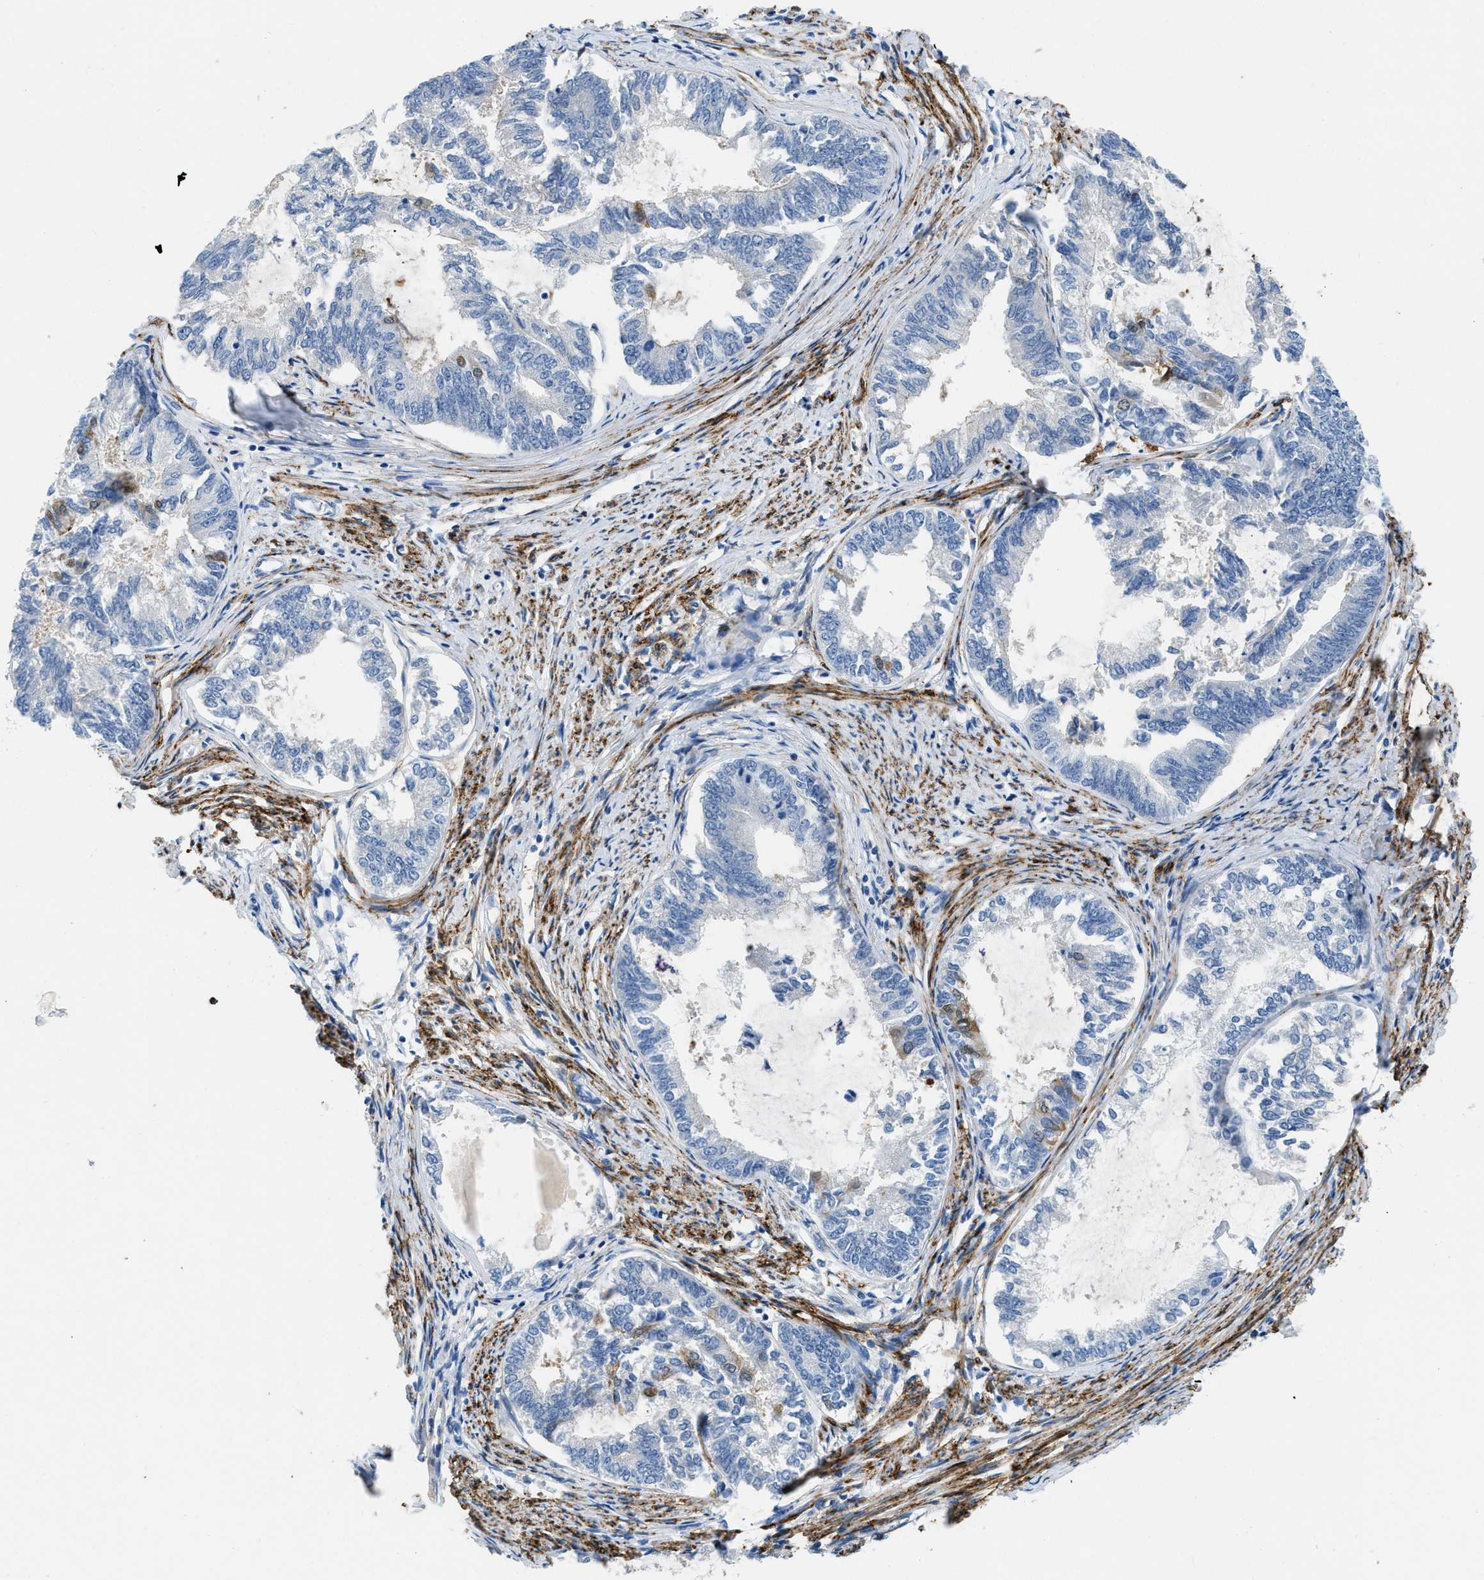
{"staining": {"intensity": "weak", "quantity": "<25%", "location": "cytoplasmic/membranous"}, "tissue": "endometrial cancer", "cell_type": "Tumor cells", "image_type": "cancer", "snomed": [{"axis": "morphology", "description": "Adenocarcinoma, NOS"}, {"axis": "topography", "description": "Endometrium"}], "caption": "Immunohistochemistry (IHC) photomicrograph of endometrial cancer (adenocarcinoma) stained for a protein (brown), which shows no expression in tumor cells.", "gene": "SPEG", "patient": {"sex": "female", "age": 86}}